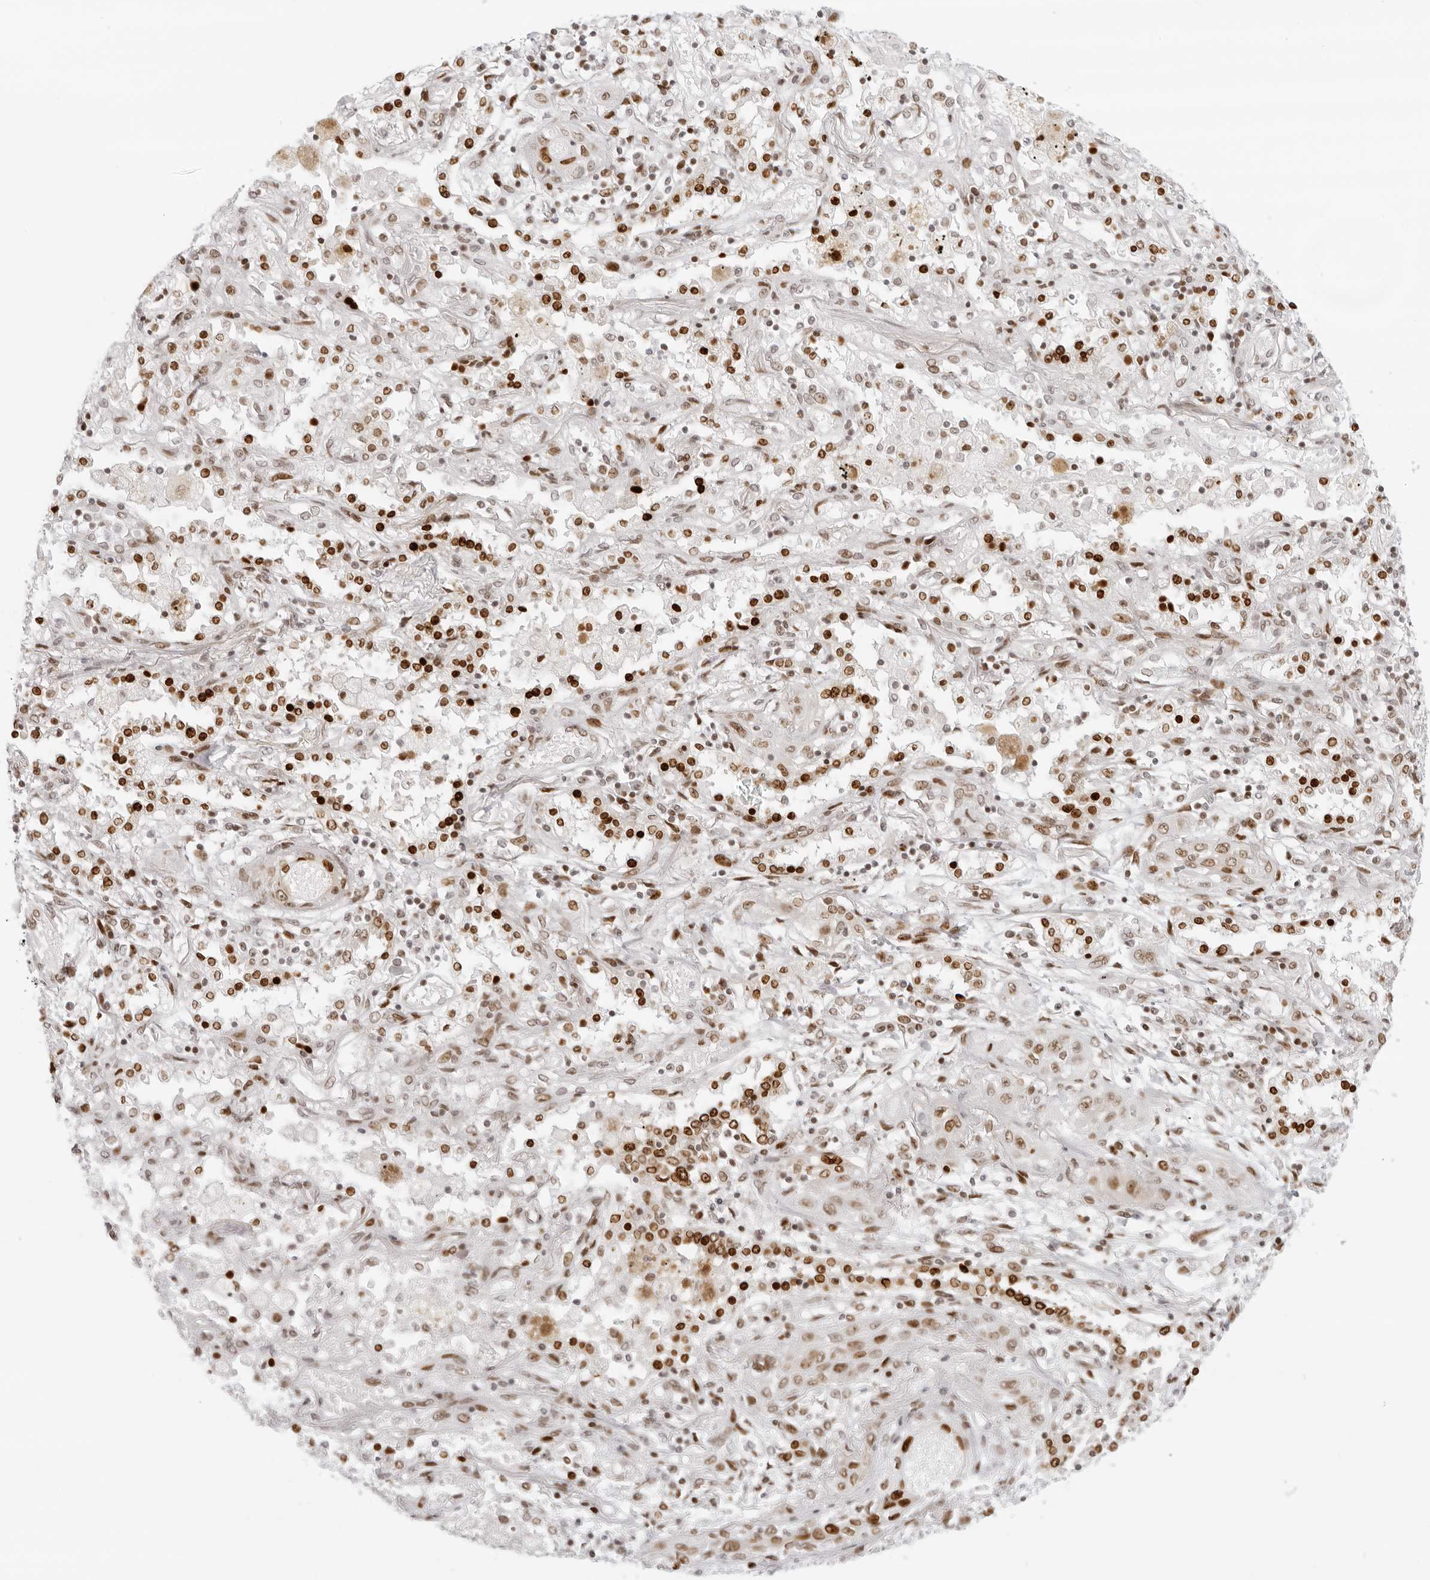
{"staining": {"intensity": "moderate", "quantity": ">75%", "location": "nuclear"}, "tissue": "lung cancer", "cell_type": "Tumor cells", "image_type": "cancer", "snomed": [{"axis": "morphology", "description": "Squamous cell carcinoma, NOS"}, {"axis": "topography", "description": "Lung"}], "caption": "DAB immunohistochemical staining of squamous cell carcinoma (lung) demonstrates moderate nuclear protein expression in about >75% of tumor cells. Using DAB (3,3'-diaminobenzidine) (brown) and hematoxylin (blue) stains, captured at high magnification using brightfield microscopy.", "gene": "RCC1", "patient": {"sex": "female", "age": 47}}